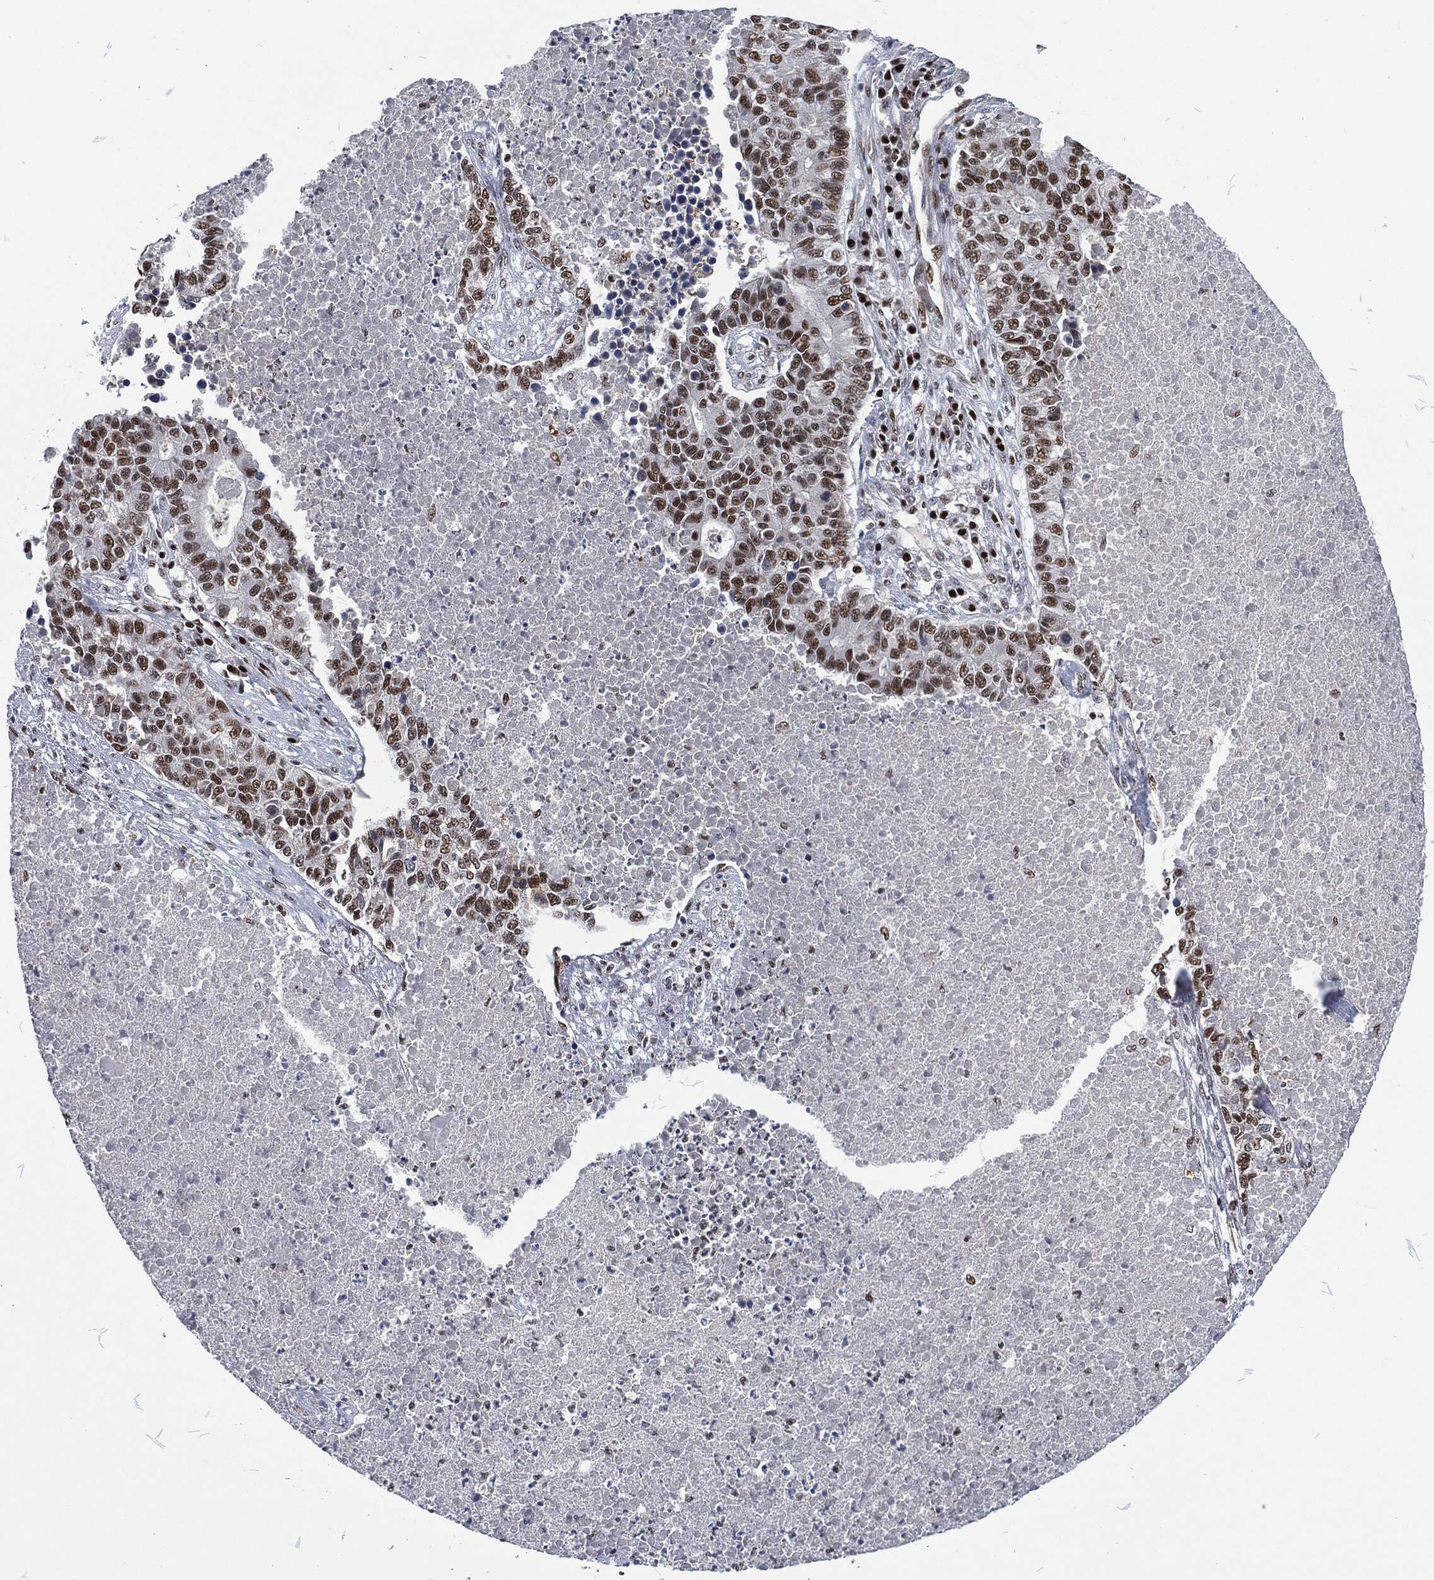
{"staining": {"intensity": "strong", "quantity": "25%-75%", "location": "nuclear"}, "tissue": "lung cancer", "cell_type": "Tumor cells", "image_type": "cancer", "snomed": [{"axis": "morphology", "description": "Adenocarcinoma, NOS"}, {"axis": "topography", "description": "Lung"}], "caption": "Immunohistochemical staining of human adenocarcinoma (lung) exhibits high levels of strong nuclear staining in approximately 25%-75% of tumor cells.", "gene": "DCPS", "patient": {"sex": "male", "age": 57}}